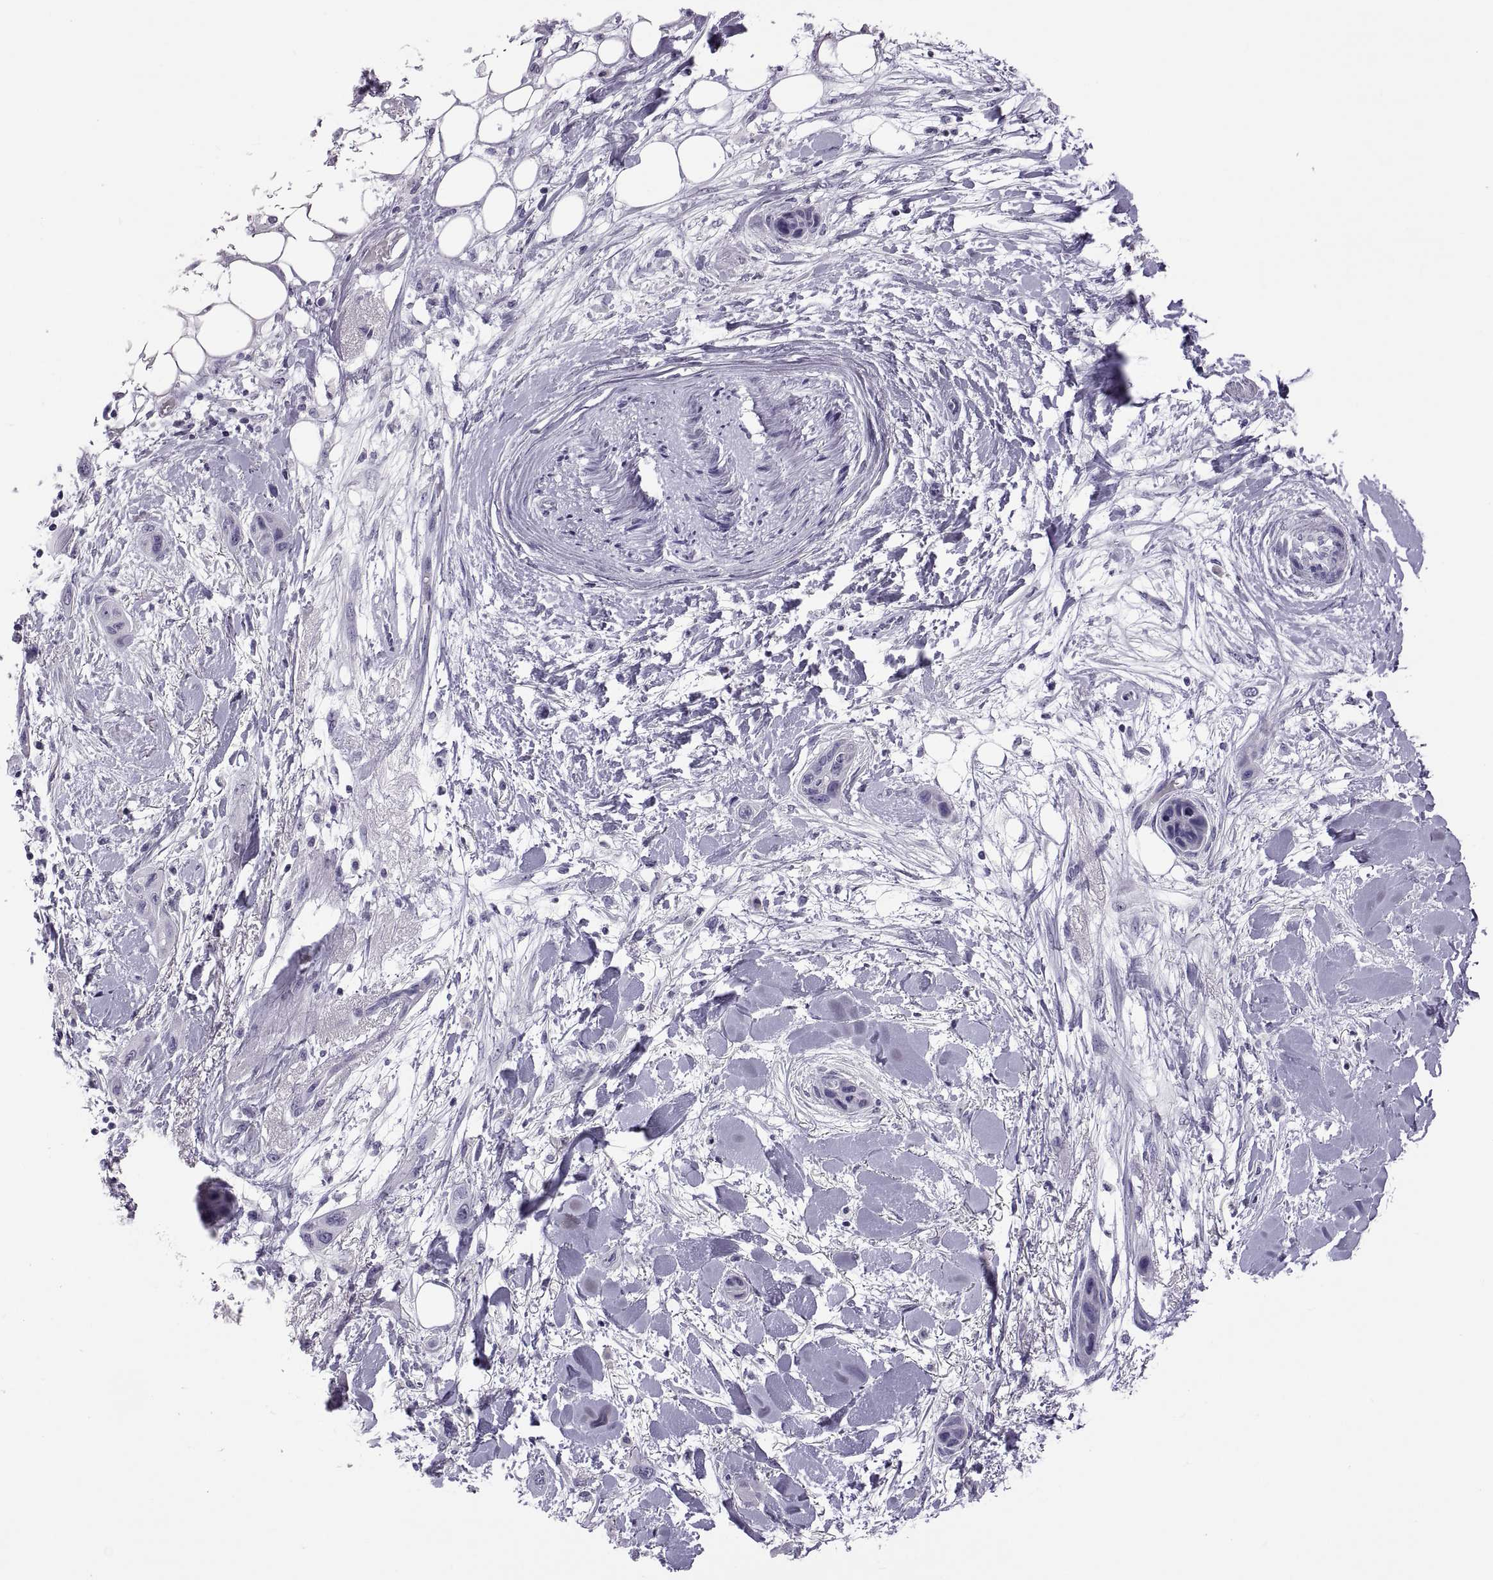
{"staining": {"intensity": "negative", "quantity": "none", "location": "none"}, "tissue": "skin cancer", "cell_type": "Tumor cells", "image_type": "cancer", "snomed": [{"axis": "morphology", "description": "Squamous cell carcinoma, NOS"}, {"axis": "topography", "description": "Skin"}], "caption": "Tumor cells show no significant protein staining in squamous cell carcinoma (skin). The staining was performed using DAB to visualize the protein expression in brown, while the nuclei were stained in blue with hematoxylin (Magnification: 20x).", "gene": "RDM1", "patient": {"sex": "male", "age": 79}}